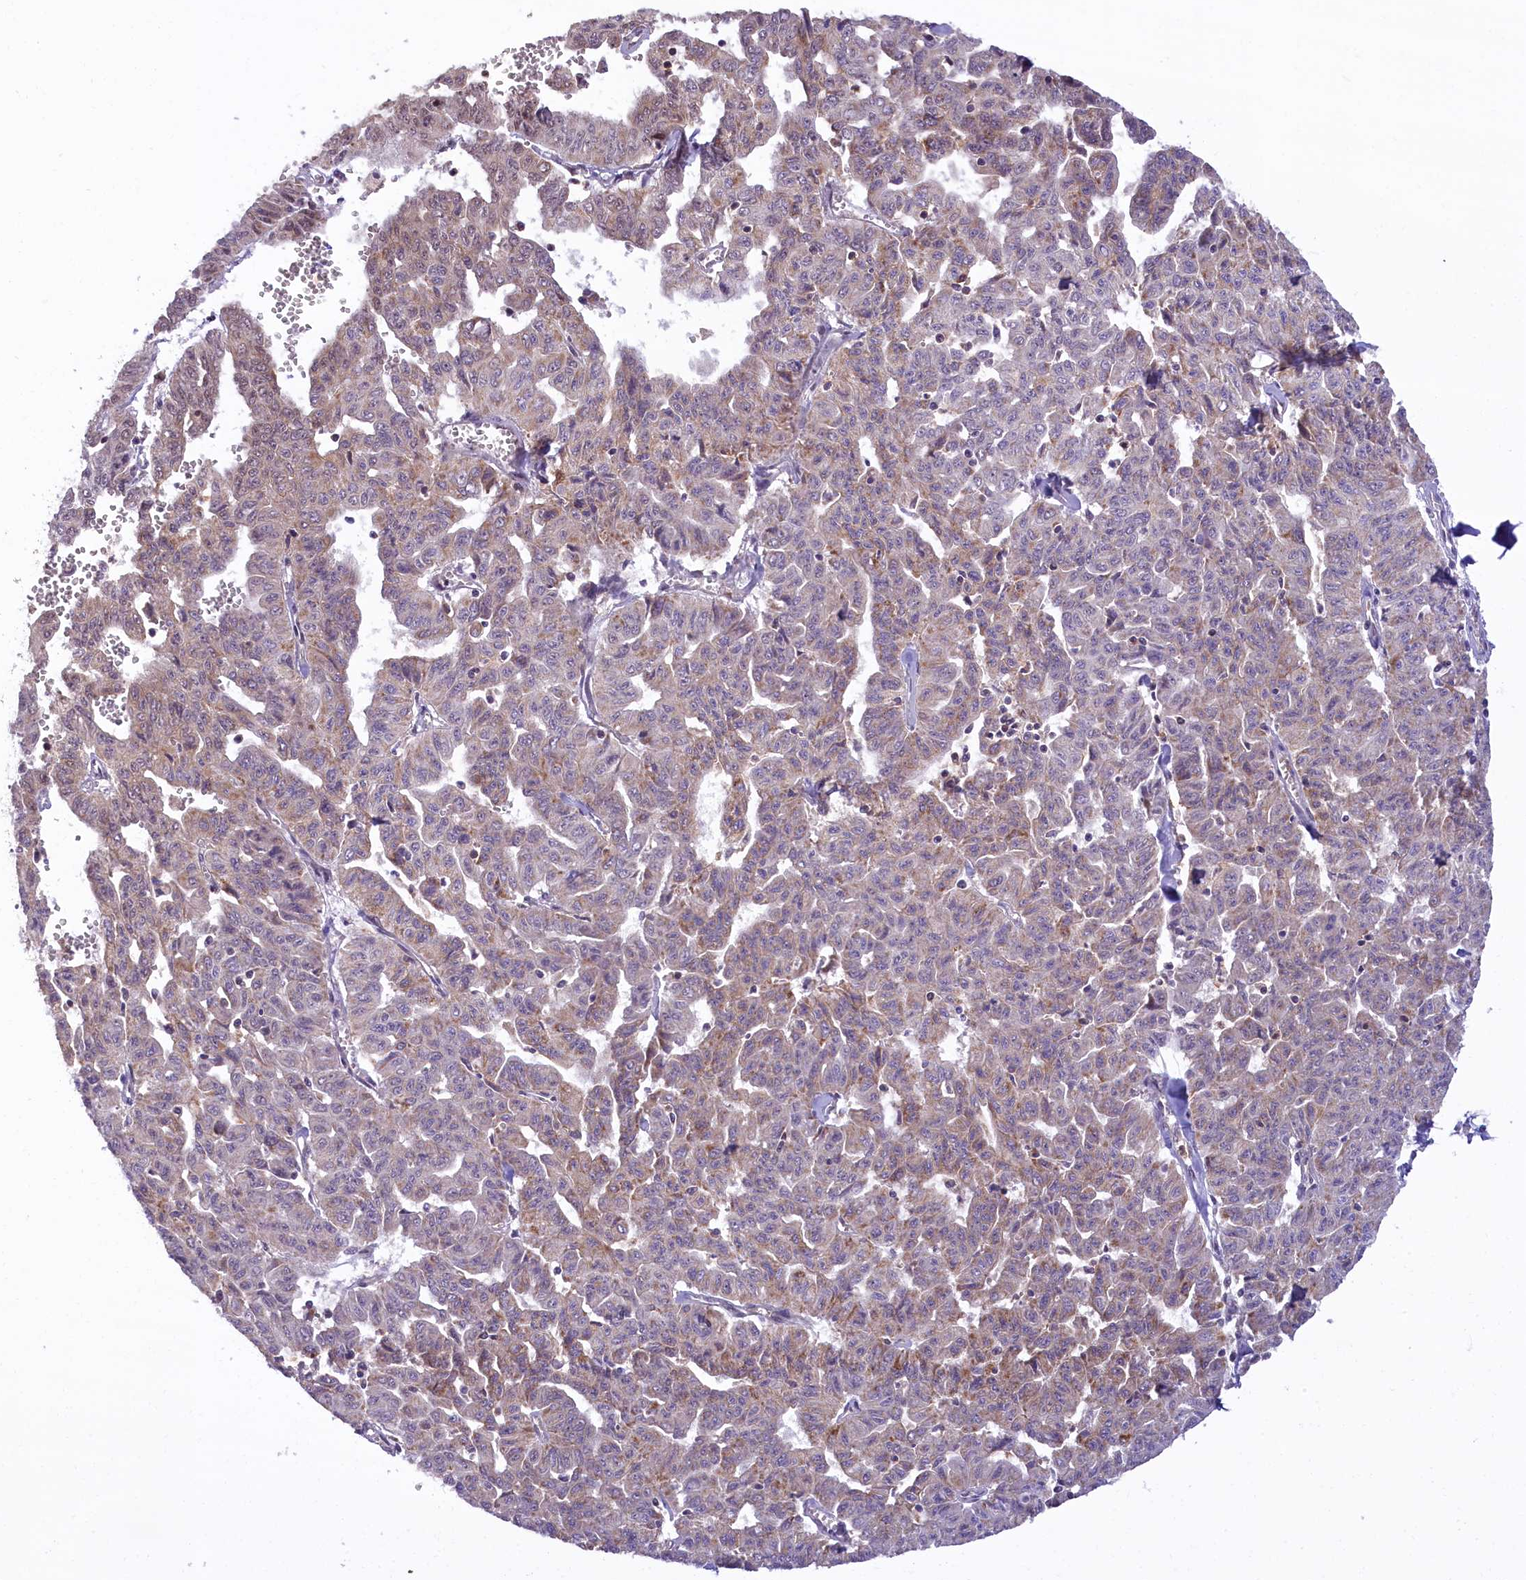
{"staining": {"intensity": "weak", "quantity": "25%-75%", "location": "cytoplasmic/membranous,nuclear"}, "tissue": "liver cancer", "cell_type": "Tumor cells", "image_type": "cancer", "snomed": [{"axis": "morphology", "description": "Cholangiocarcinoma"}, {"axis": "topography", "description": "Liver"}], "caption": "Brown immunohistochemical staining in liver cholangiocarcinoma demonstrates weak cytoplasmic/membranous and nuclear positivity in approximately 25%-75% of tumor cells.", "gene": "CARD8", "patient": {"sex": "female", "age": 77}}